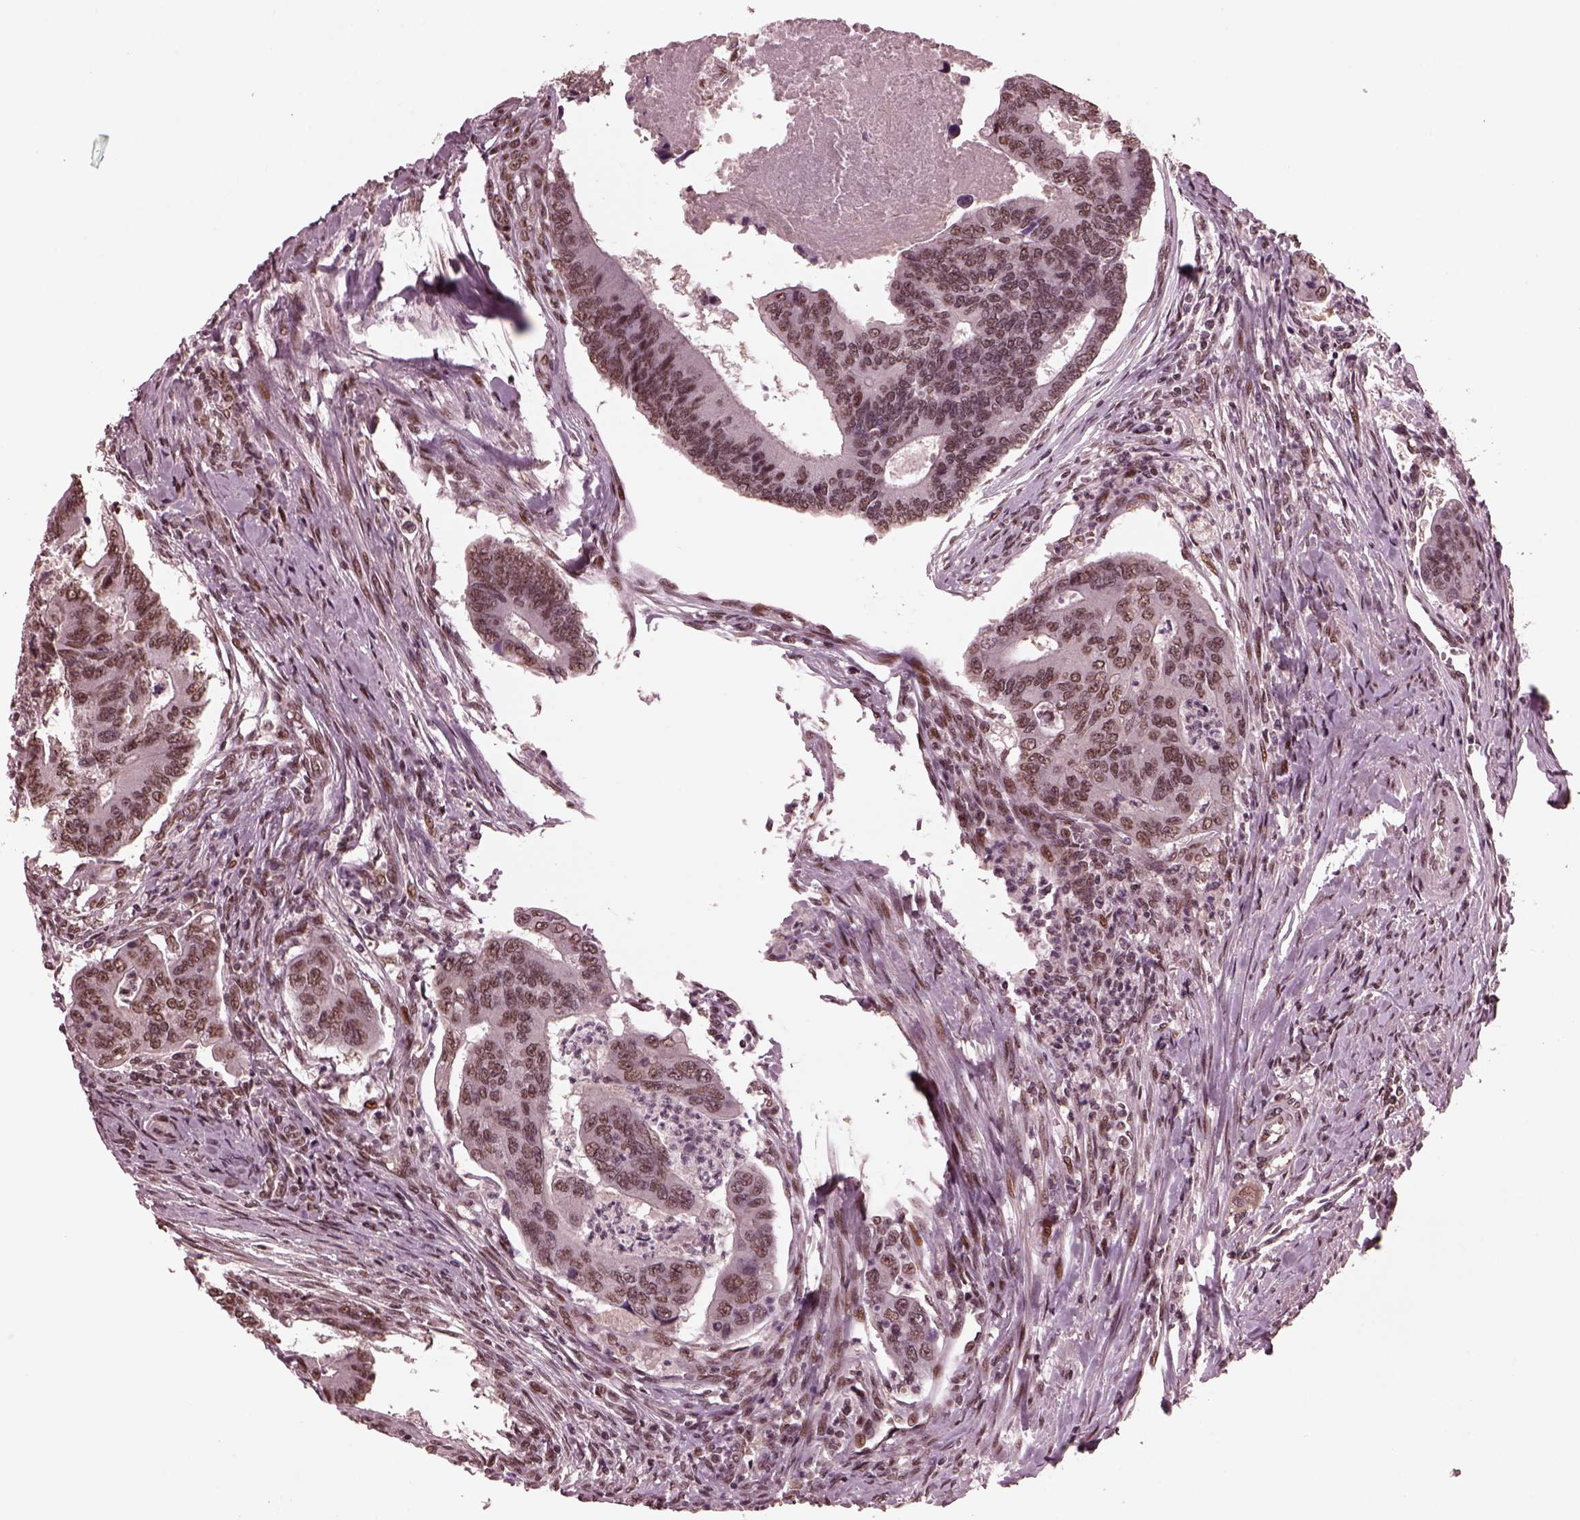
{"staining": {"intensity": "moderate", "quantity": "25%-75%", "location": "nuclear"}, "tissue": "colorectal cancer", "cell_type": "Tumor cells", "image_type": "cancer", "snomed": [{"axis": "morphology", "description": "Adenocarcinoma, NOS"}, {"axis": "topography", "description": "Colon"}], "caption": "Adenocarcinoma (colorectal) stained with immunohistochemistry reveals moderate nuclear staining in about 25%-75% of tumor cells.", "gene": "NAP1L5", "patient": {"sex": "female", "age": 67}}